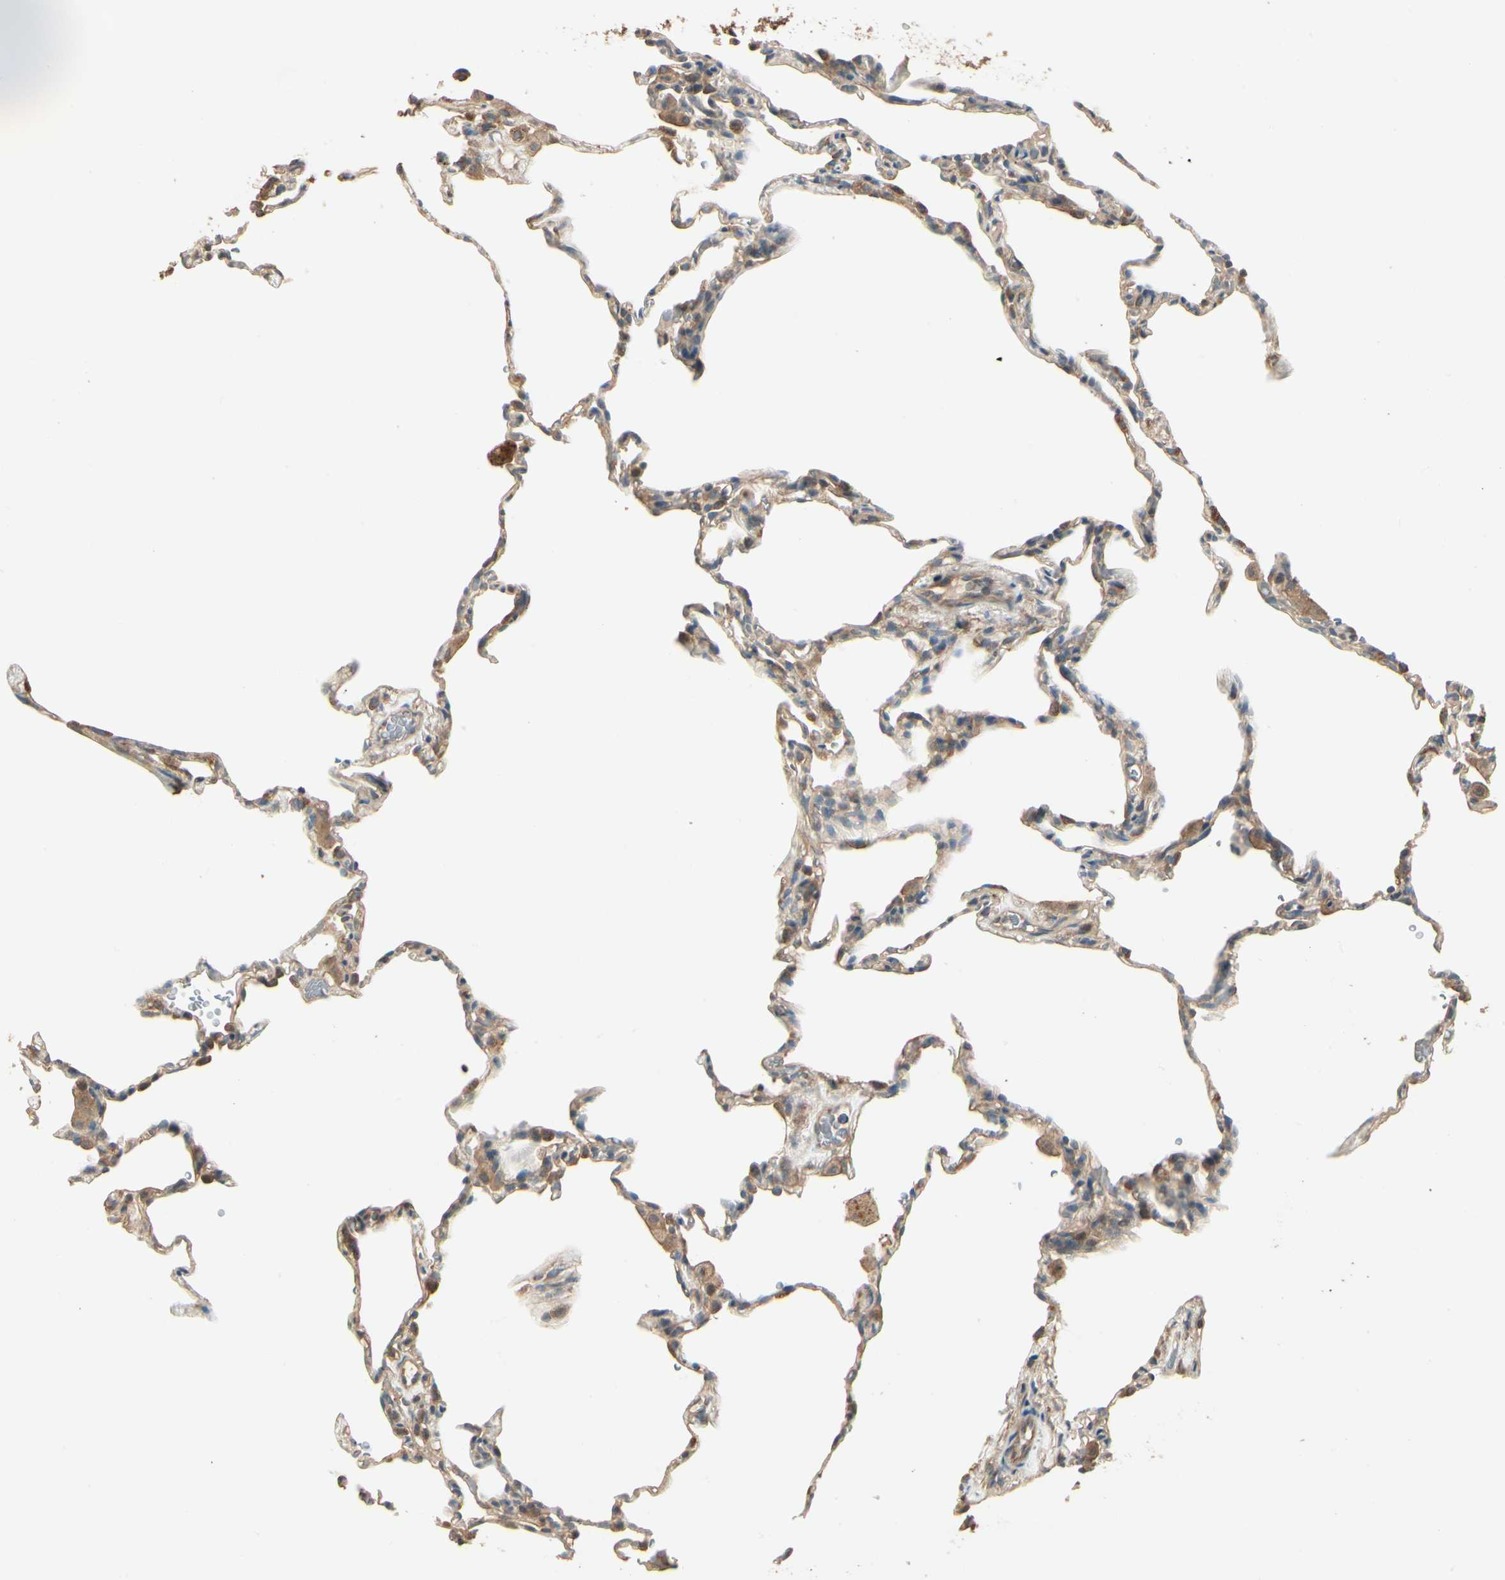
{"staining": {"intensity": "moderate", "quantity": "25%-75%", "location": "cytoplasmic/membranous"}, "tissue": "lung", "cell_type": "Alveolar cells", "image_type": "normal", "snomed": [{"axis": "morphology", "description": "Normal tissue, NOS"}, {"axis": "topography", "description": "Lung"}], "caption": "Immunohistochemistry (DAB (3,3'-diaminobenzidine)) staining of normal human lung demonstrates moderate cytoplasmic/membranous protein positivity in about 25%-75% of alveolar cells. (brown staining indicates protein expression, while blue staining denotes nuclei).", "gene": "CCT7", "patient": {"sex": "male", "age": 59}}